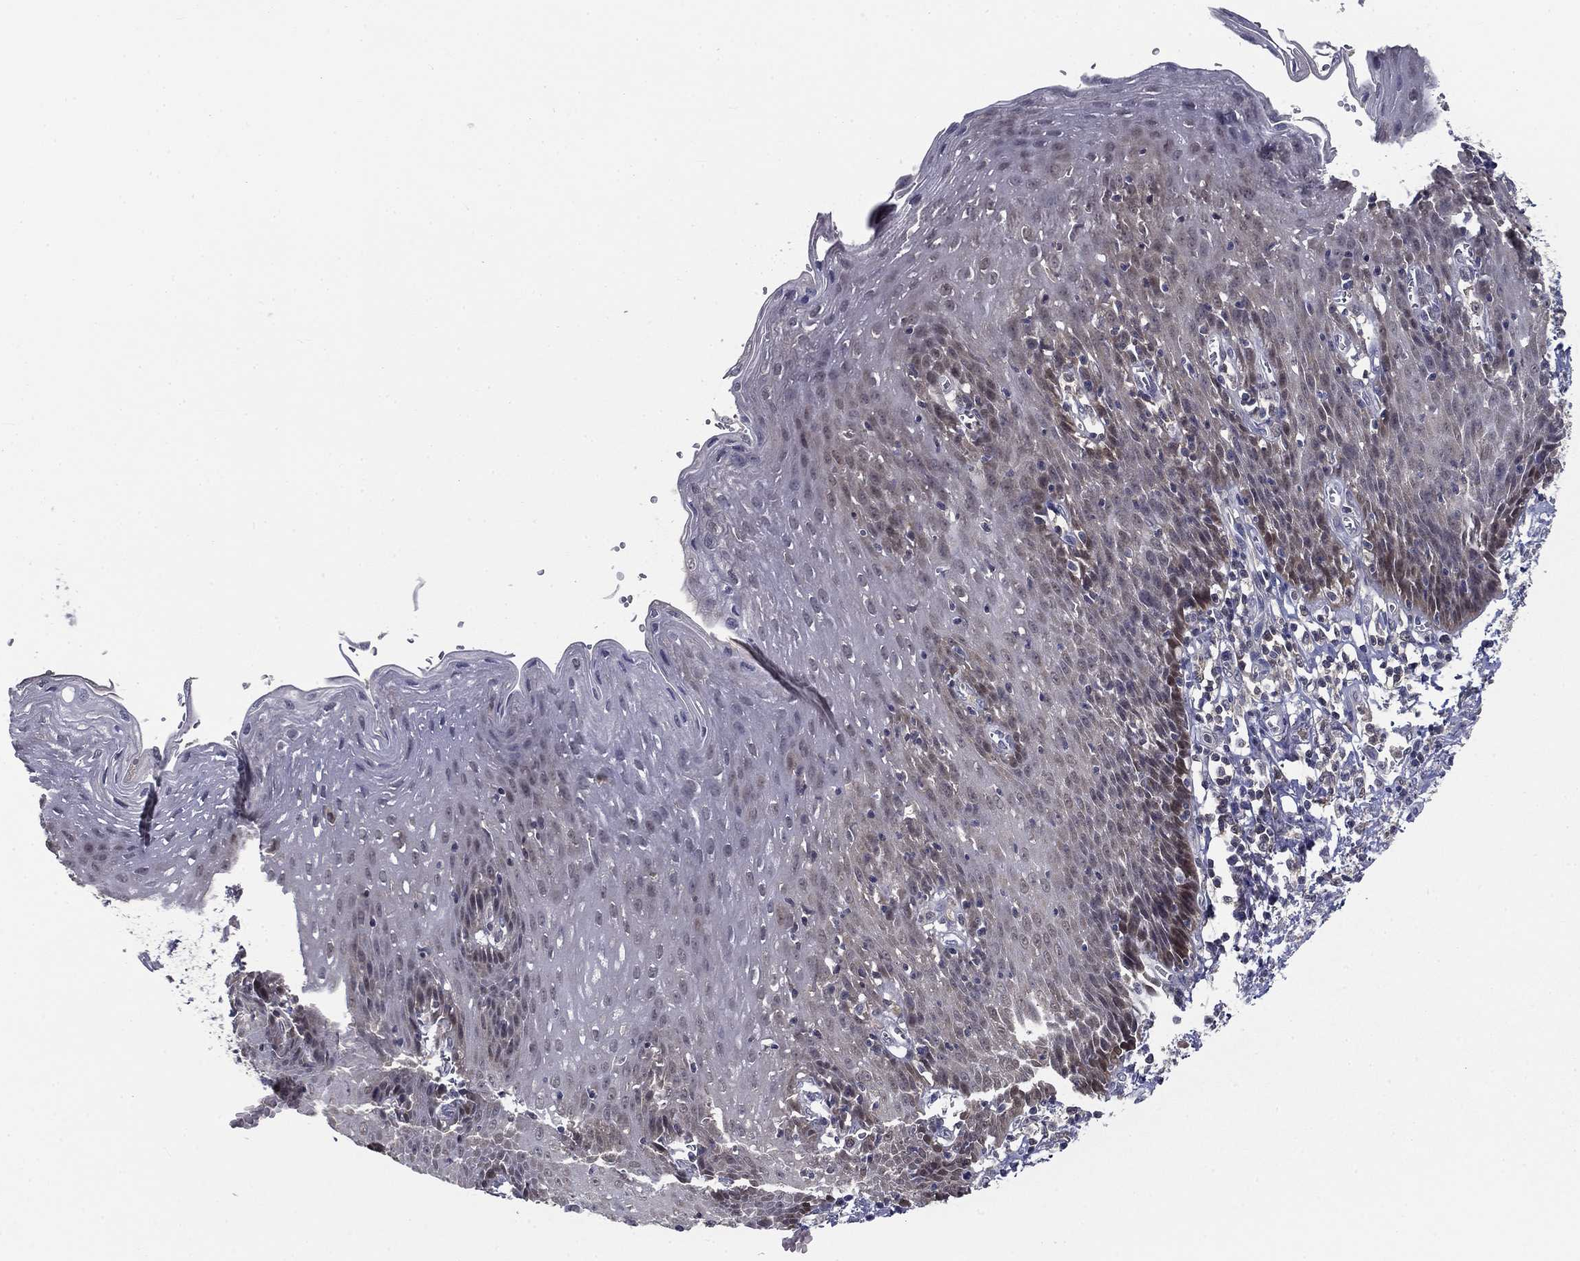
{"staining": {"intensity": "negative", "quantity": "none", "location": "none"}, "tissue": "esophagus", "cell_type": "Squamous epithelial cells", "image_type": "normal", "snomed": [{"axis": "morphology", "description": "Normal tissue, NOS"}, {"axis": "topography", "description": "Esophagus"}], "caption": "Immunohistochemical staining of benign esophagus exhibits no significant positivity in squamous epithelial cells.", "gene": "NIT2", "patient": {"sex": "male", "age": 57}}